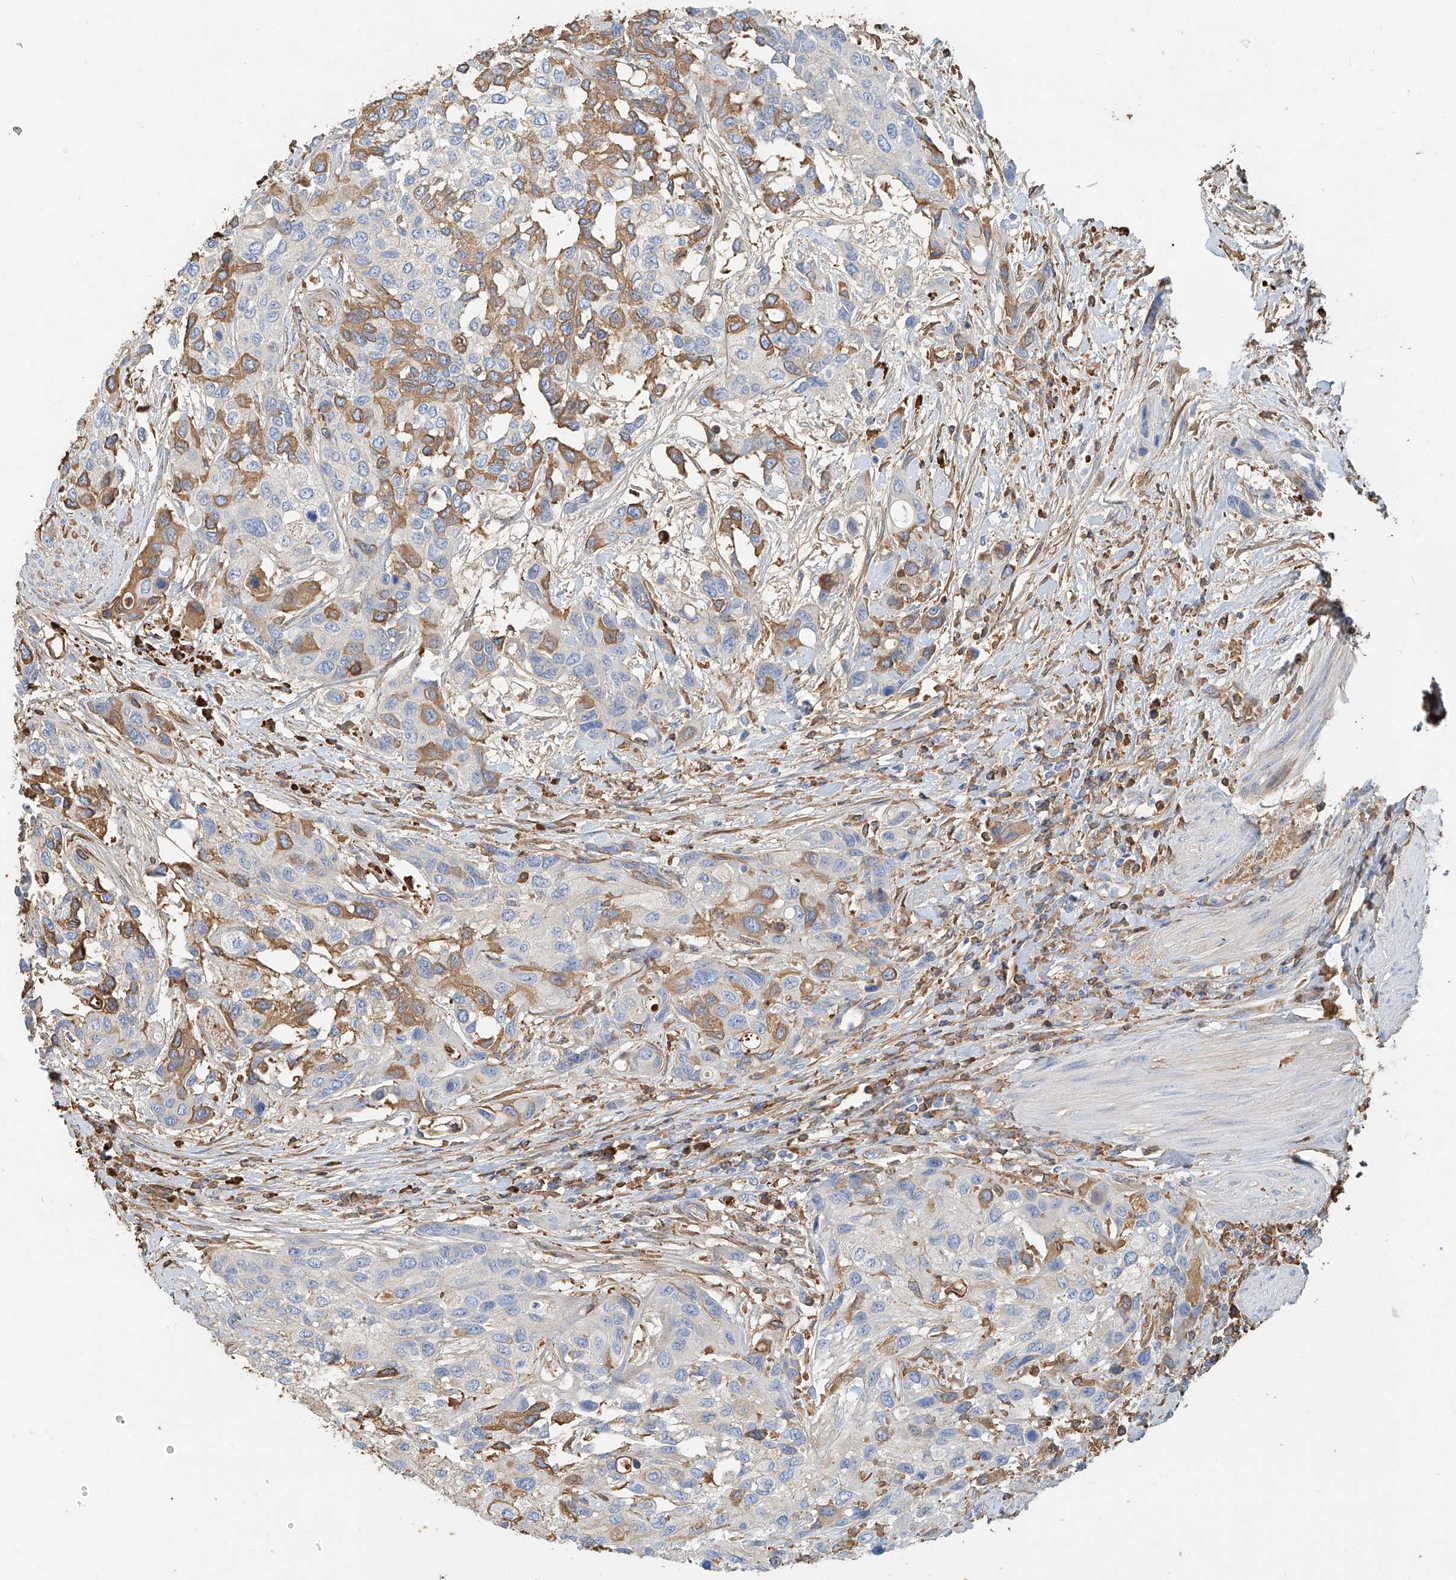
{"staining": {"intensity": "moderate", "quantity": "25%-75%", "location": "cytoplasmic/membranous"}, "tissue": "urothelial cancer", "cell_type": "Tumor cells", "image_type": "cancer", "snomed": [{"axis": "morphology", "description": "Normal tissue, NOS"}, {"axis": "morphology", "description": "Urothelial carcinoma, High grade"}, {"axis": "topography", "description": "Vascular tissue"}, {"axis": "topography", "description": "Urinary bladder"}], "caption": "Immunohistochemical staining of human high-grade urothelial carcinoma demonstrates moderate cytoplasmic/membranous protein staining in about 25%-75% of tumor cells.", "gene": "ZFP30", "patient": {"sex": "female", "age": 56}}